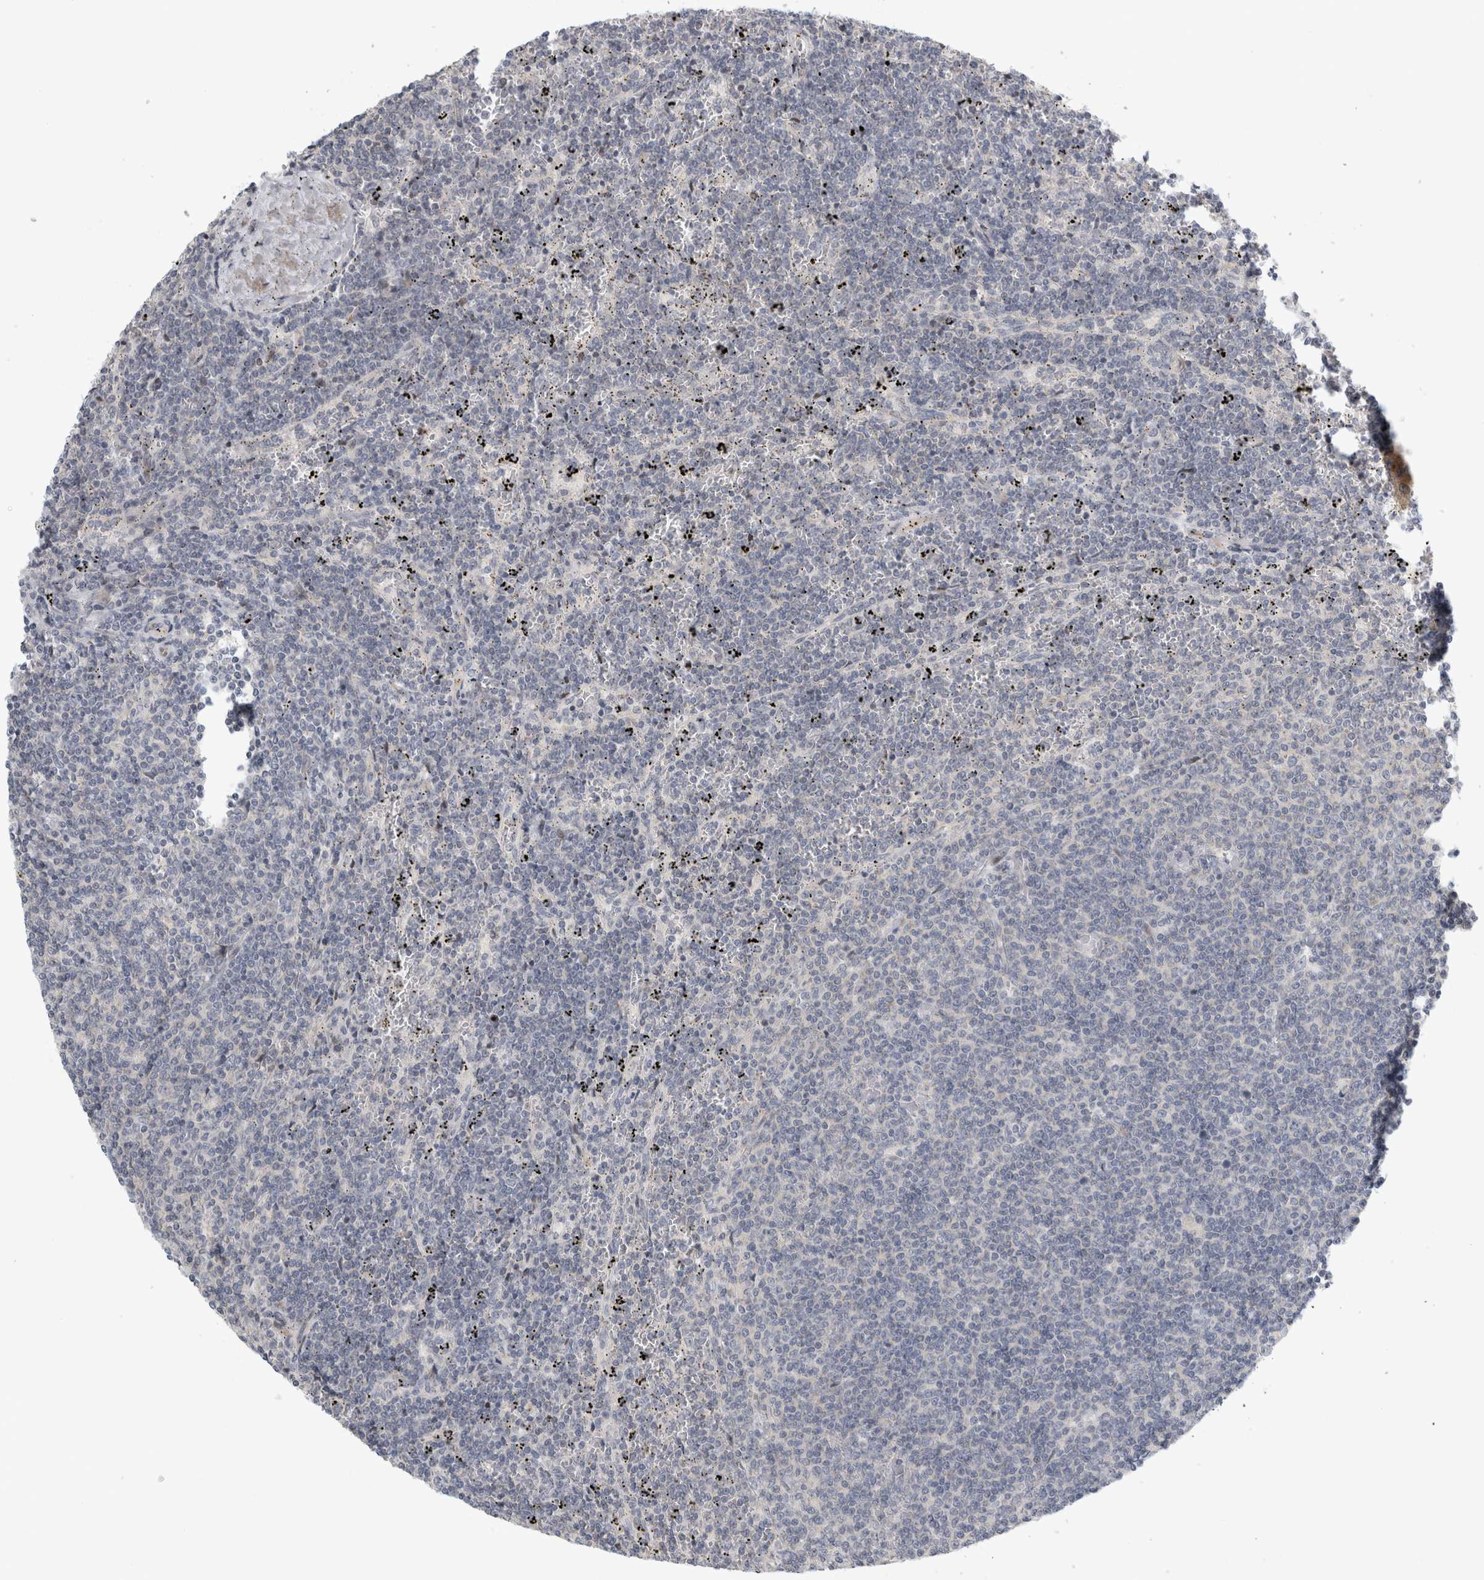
{"staining": {"intensity": "negative", "quantity": "none", "location": "none"}, "tissue": "lymphoma", "cell_type": "Tumor cells", "image_type": "cancer", "snomed": [{"axis": "morphology", "description": "Malignant lymphoma, non-Hodgkin's type, Low grade"}, {"axis": "topography", "description": "Spleen"}], "caption": "IHC of lymphoma displays no expression in tumor cells.", "gene": "UTP25", "patient": {"sex": "female", "age": 50}}